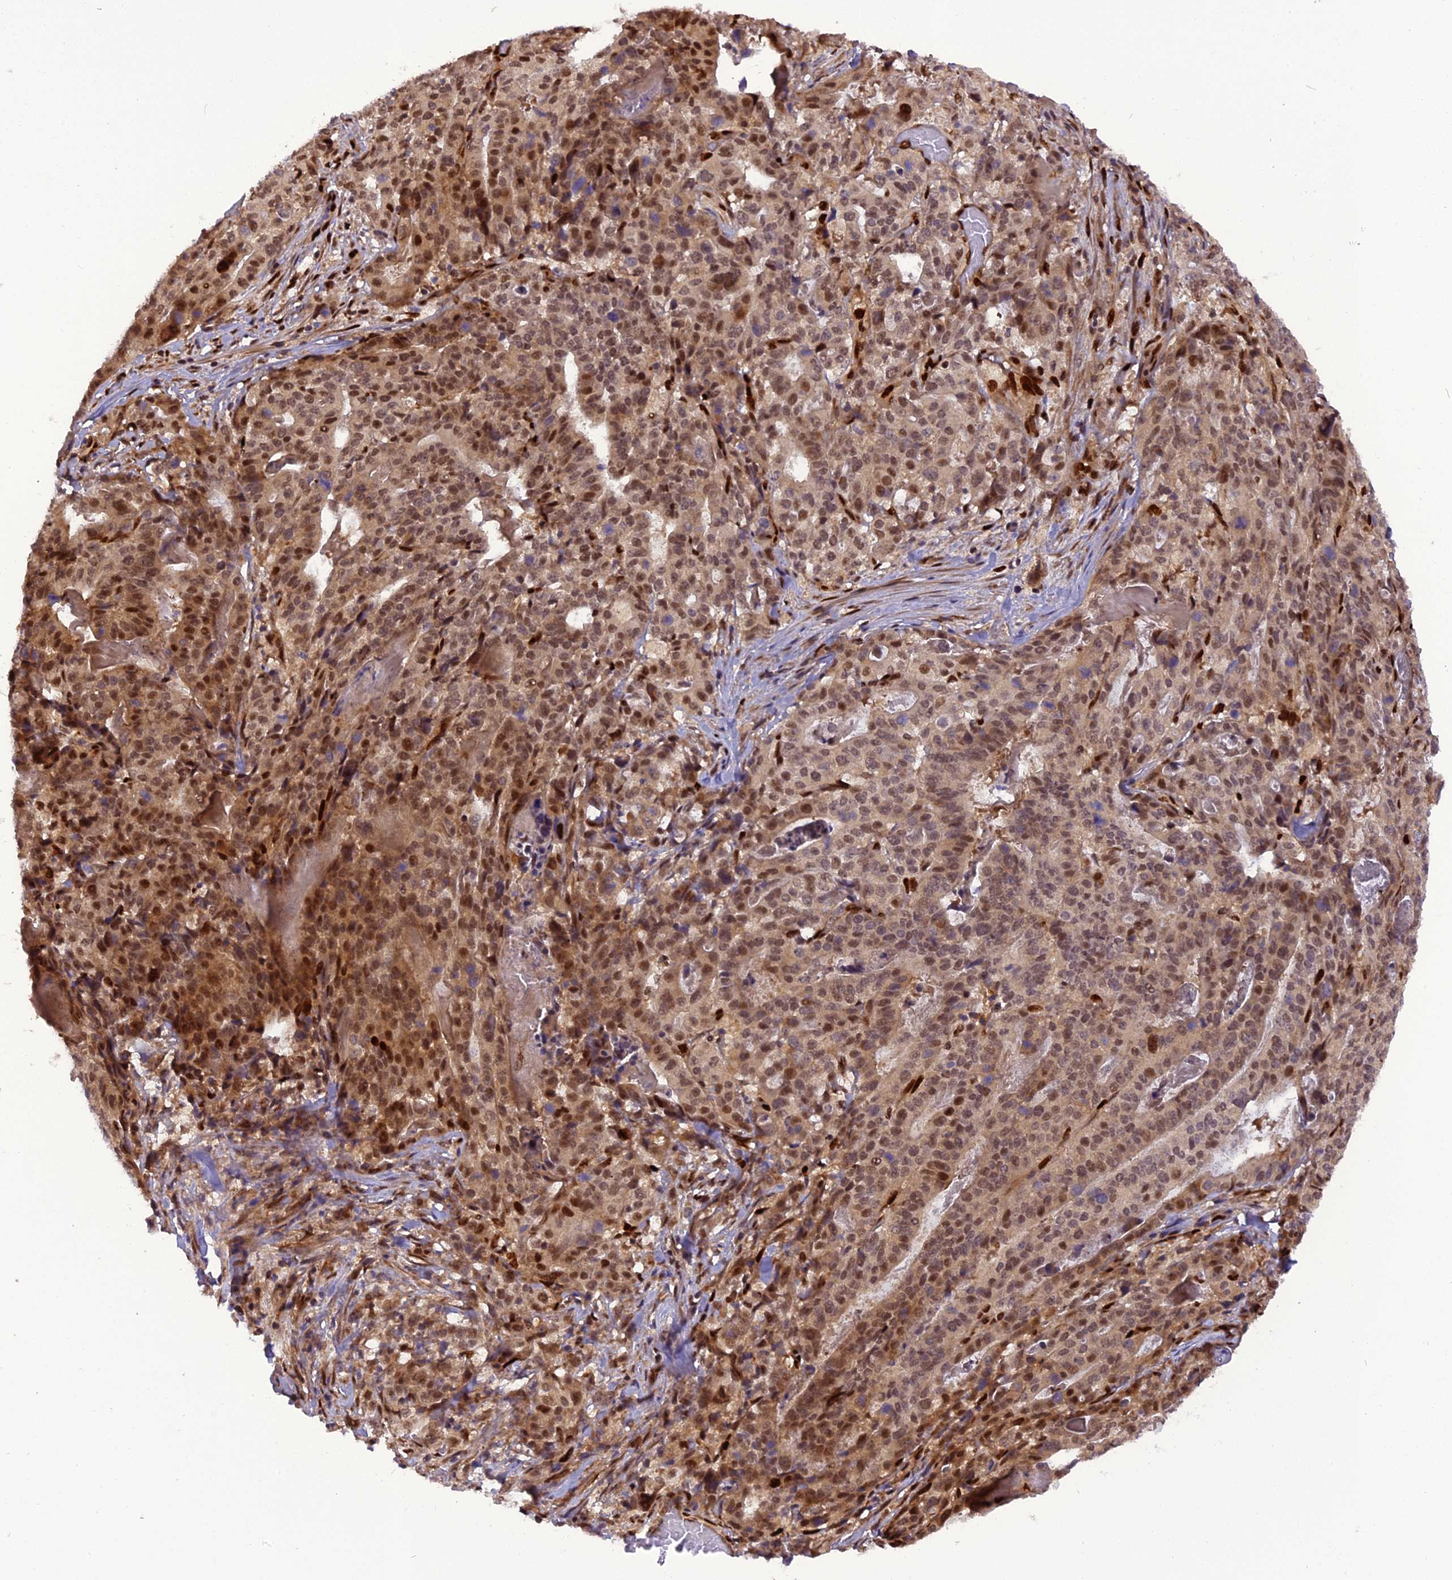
{"staining": {"intensity": "moderate", "quantity": ">75%", "location": "cytoplasmic/membranous,nuclear"}, "tissue": "stomach cancer", "cell_type": "Tumor cells", "image_type": "cancer", "snomed": [{"axis": "morphology", "description": "Adenocarcinoma, NOS"}, {"axis": "topography", "description": "Stomach"}], "caption": "Stomach cancer stained with a protein marker exhibits moderate staining in tumor cells.", "gene": "MICALL1", "patient": {"sex": "male", "age": 48}}